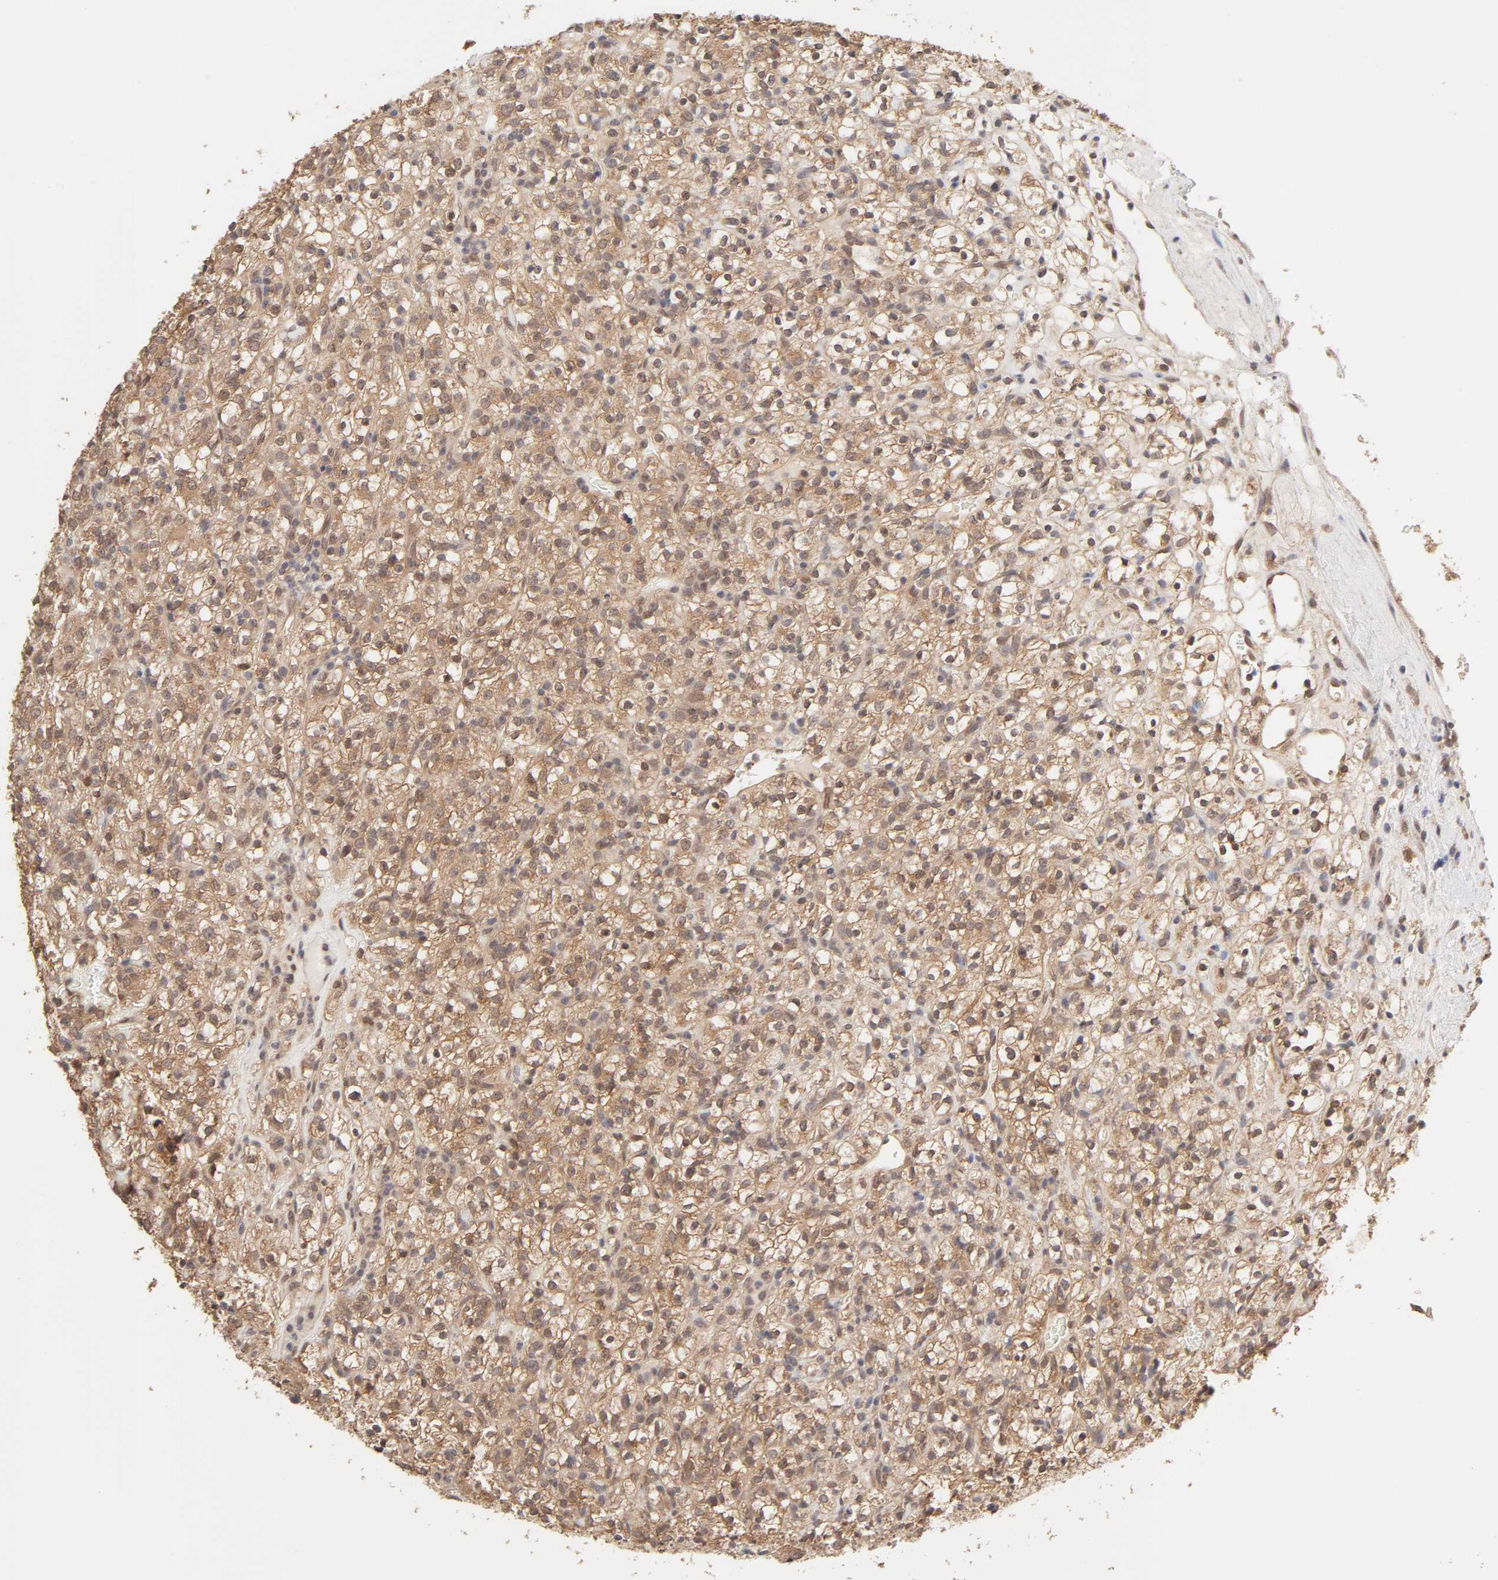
{"staining": {"intensity": "moderate", "quantity": ">75%", "location": "cytoplasmic/membranous"}, "tissue": "renal cancer", "cell_type": "Tumor cells", "image_type": "cancer", "snomed": [{"axis": "morphology", "description": "Normal tissue, NOS"}, {"axis": "morphology", "description": "Adenocarcinoma, NOS"}, {"axis": "topography", "description": "Kidney"}], "caption": "Renal adenocarcinoma stained for a protein reveals moderate cytoplasmic/membranous positivity in tumor cells. (brown staining indicates protein expression, while blue staining denotes nuclei).", "gene": "MAPK1", "patient": {"sex": "female", "age": 72}}